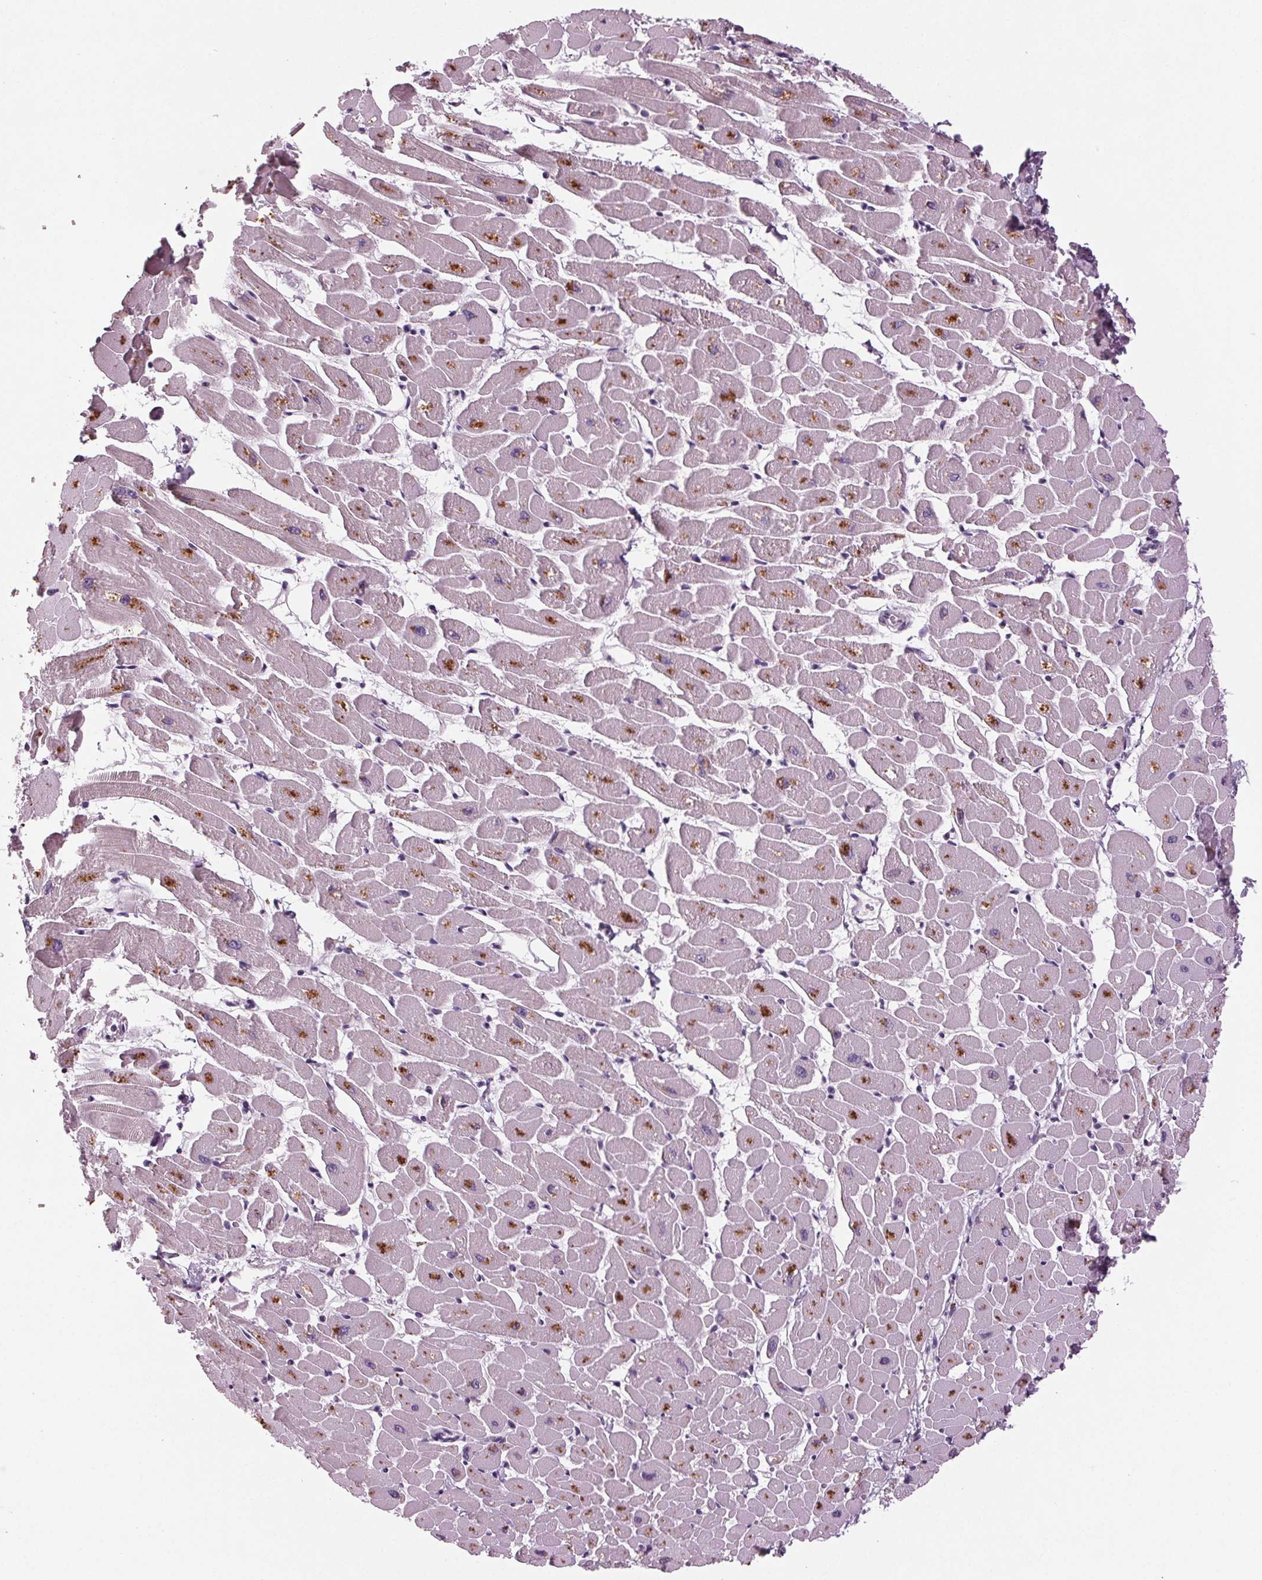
{"staining": {"intensity": "negative", "quantity": "none", "location": "none"}, "tissue": "heart muscle", "cell_type": "Cardiomyocytes", "image_type": "normal", "snomed": [{"axis": "morphology", "description": "Normal tissue, NOS"}, {"axis": "topography", "description": "Heart"}], "caption": "Histopathology image shows no significant protein positivity in cardiomyocytes of unremarkable heart muscle.", "gene": "BHLHE22", "patient": {"sex": "male", "age": 57}}